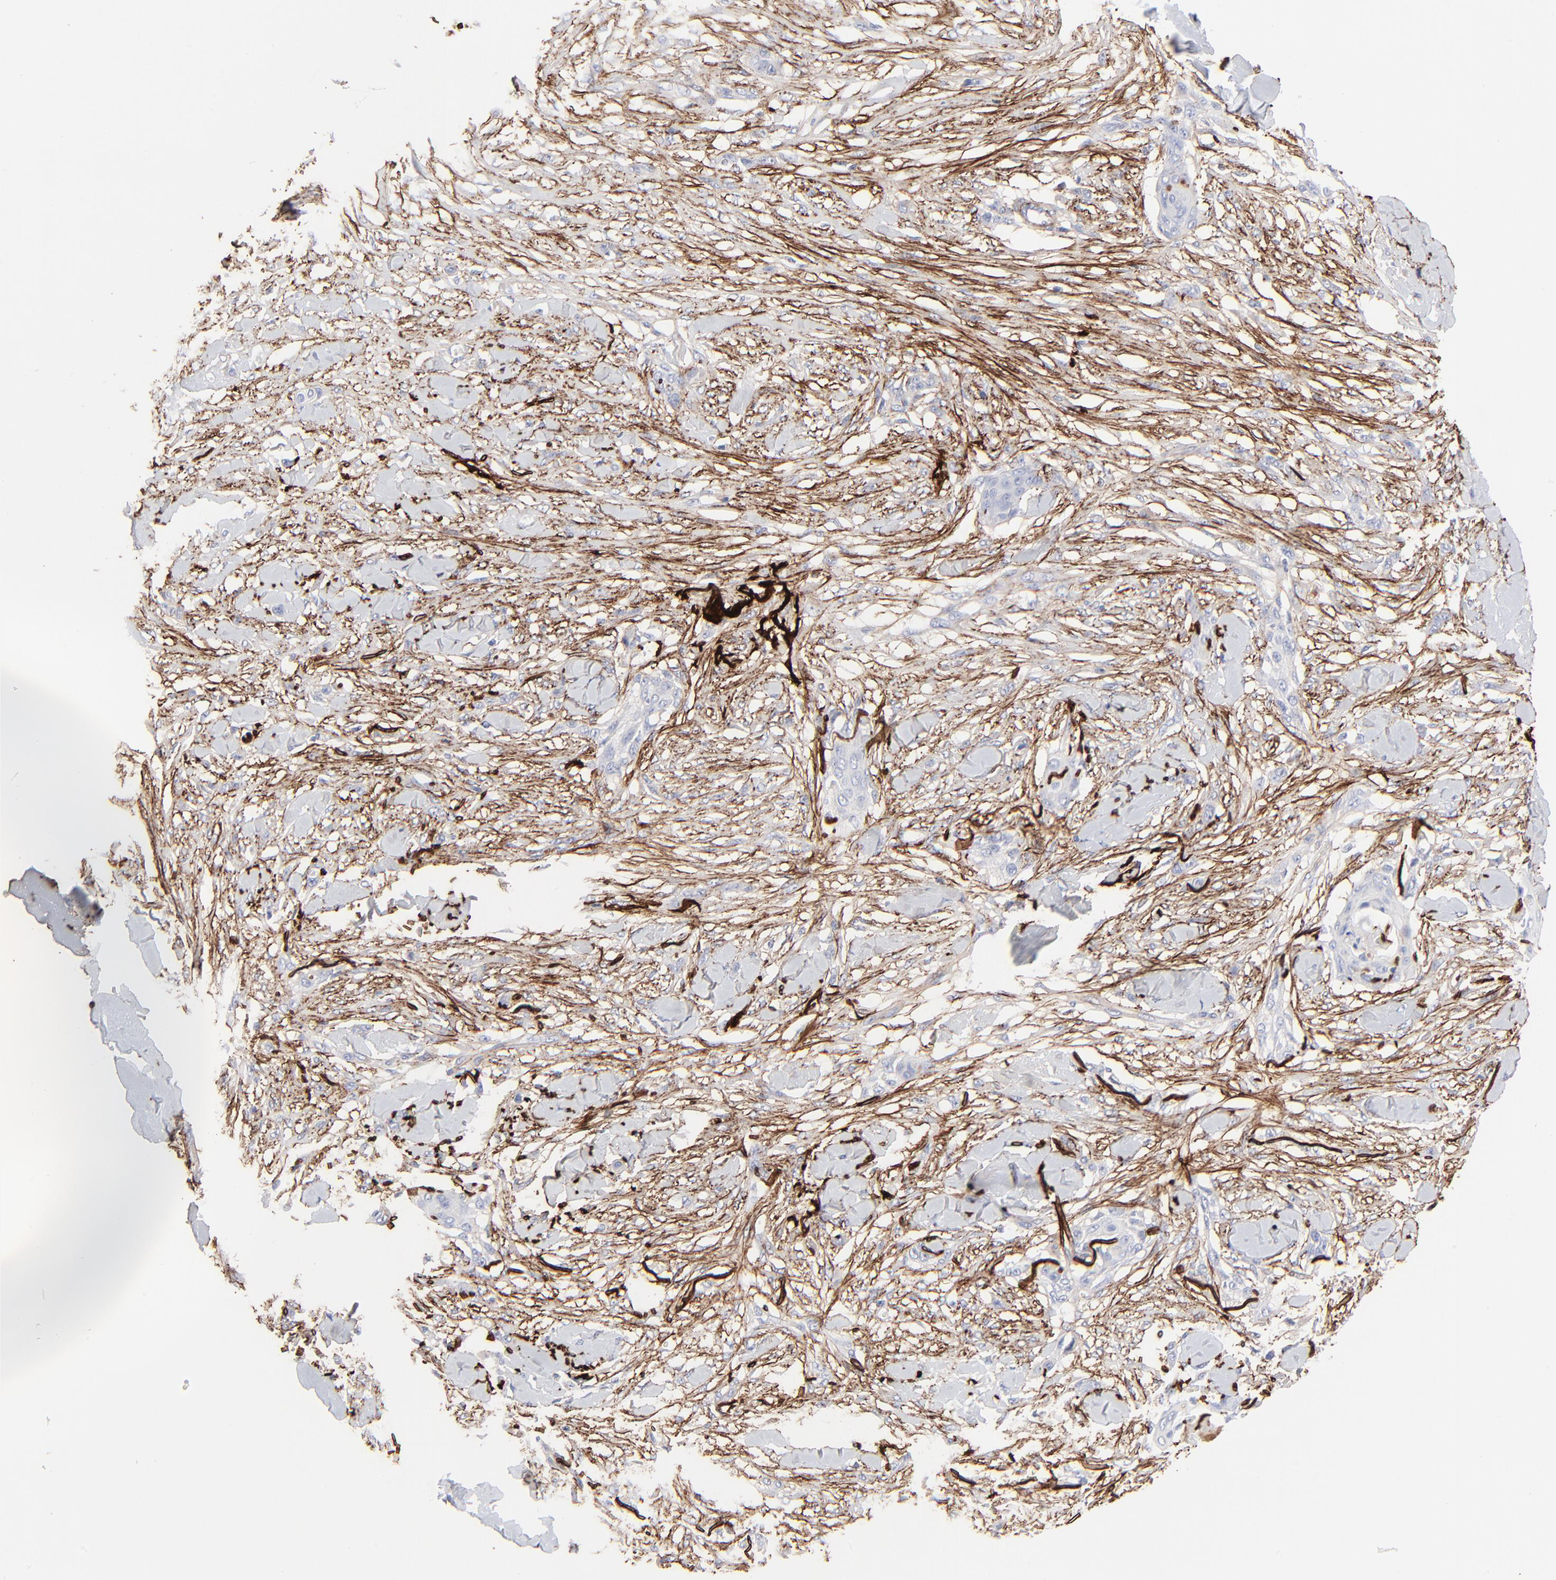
{"staining": {"intensity": "negative", "quantity": "none", "location": "none"}, "tissue": "skin cancer", "cell_type": "Tumor cells", "image_type": "cancer", "snomed": [{"axis": "morphology", "description": "Squamous cell carcinoma, NOS"}, {"axis": "topography", "description": "Skin"}], "caption": "Immunohistochemistry (IHC) image of neoplastic tissue: skin cancer stained with DAB displays no significant protein staining in tumor cells.", "gene": "FBLN2", "patient": {"sex": "female", "age": 59}}